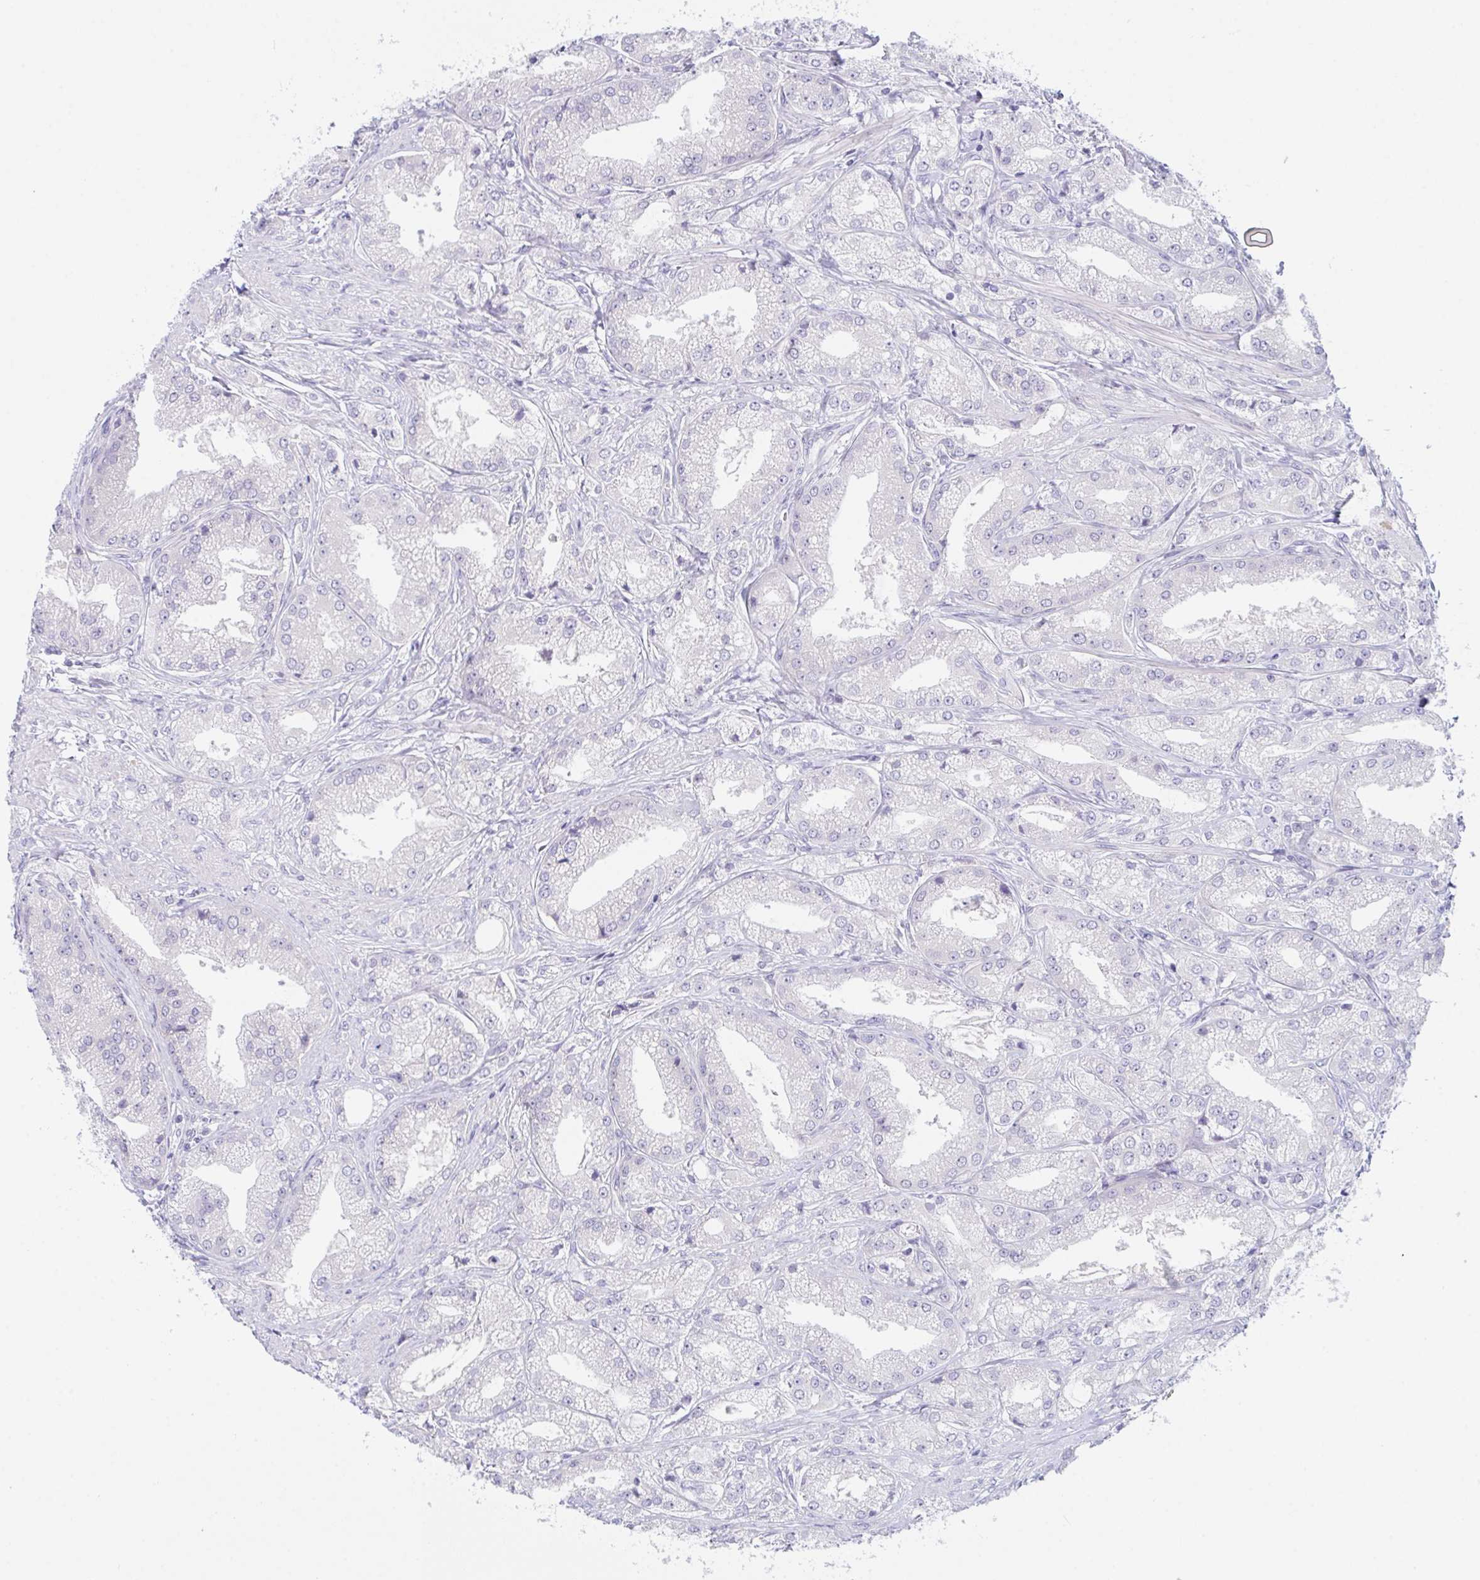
{"staining": {"intensity": "negative", "quantity": "none", "location": "none"}, "tissue": "prostate cancer", "cell_type": "Tumor cells", "image_type": "cancer", "snomed": [{"axis": "morphology", "description": "Adenocarcinoma, High grade"}, {"axis": "topography", "description": "Prostate"}], "caption": "Human prostate cancer stained for a protein using immunohistochemistry exhibits no positivity in tumor cells.", "gene": "NAA30", "patient": {"sex": "male", "age": 61}}